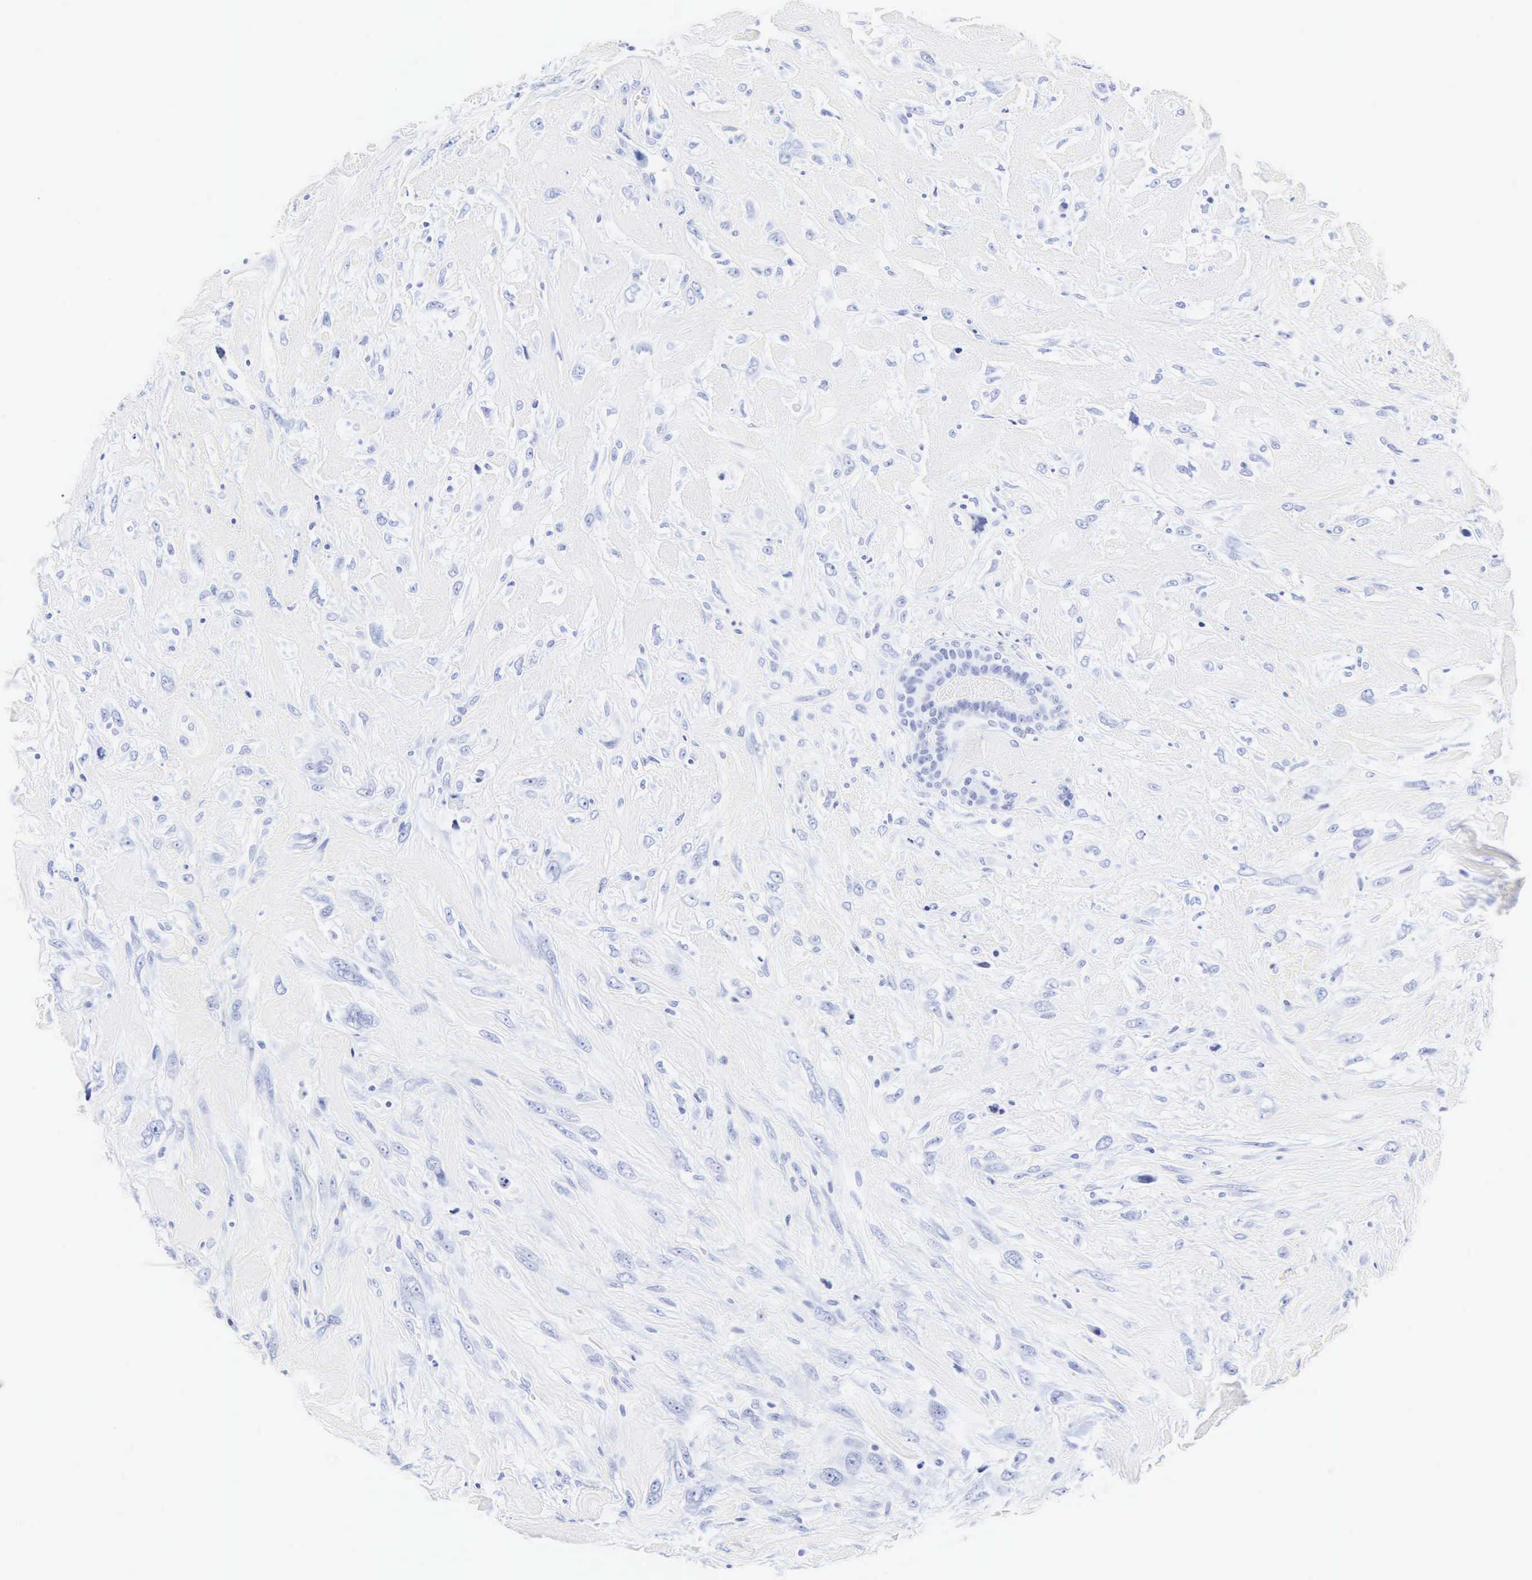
{"staining": {"intensity": "negative", "quantity": "none", "location": "none"}, "tissue": "breast cancer", "cell_type": "Tumor cells", "image_type": "cancer", "snomed": [{"axis": "morphology", "description": "Neoplasm, malignant, NOS"}, {"axis": "topography", "description": "Breast"}], "caption": "IHC photomicrograph of neoplastic tissue: human breast cancer (malignant neoplasm) stained with DAB (3,3'-diaminobenzidine) shows no significant protein expression in tumor cells.", "gene": "CGB3", "patient": {"sex": "female", "age": 50}}